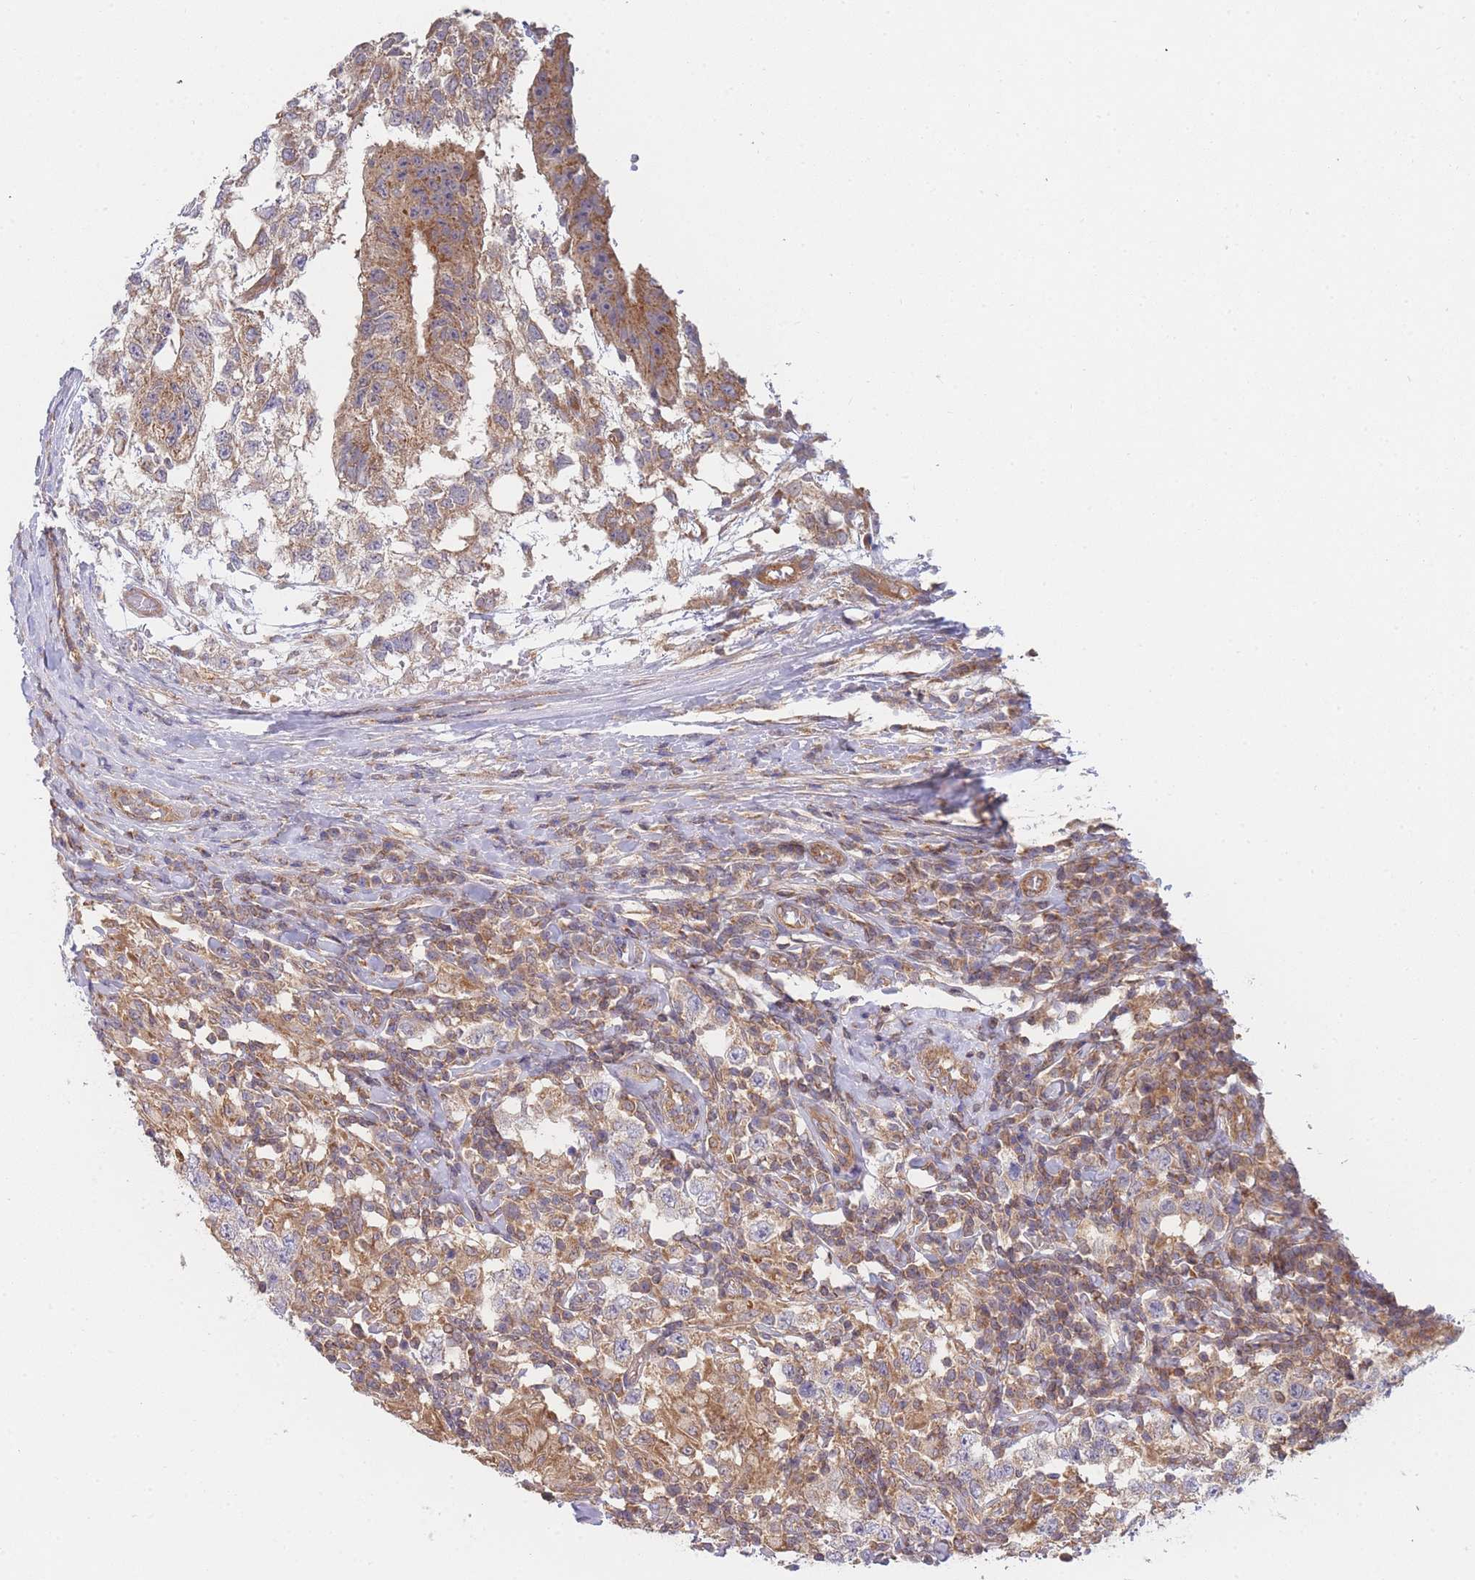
{"staining": {"intensity": "moderate", "quantity": "<25%", "location": "cytoplasmic/membranous"}, "tissue": "testis cancer", "cell_type": "Tumor cells", "image_type": "cancer", "snomed": [{"axis": "morphology", "description": "Seminoma, NOS"}, {"axis": "morphology", "description": "Carcinoma, Embryonal, NOS"}, {"axis": "topography", "description": "Testis"}], "caption": "Approximately <25% of tumor cells in human embryonal carcinoma (testis) exhibit moderate cytoplasmic/membranous protein positivity as visualized by brown immunohistochemical staining.", "gene": "MRPS18B", "patient": {"sex": "male", "age": 41}}